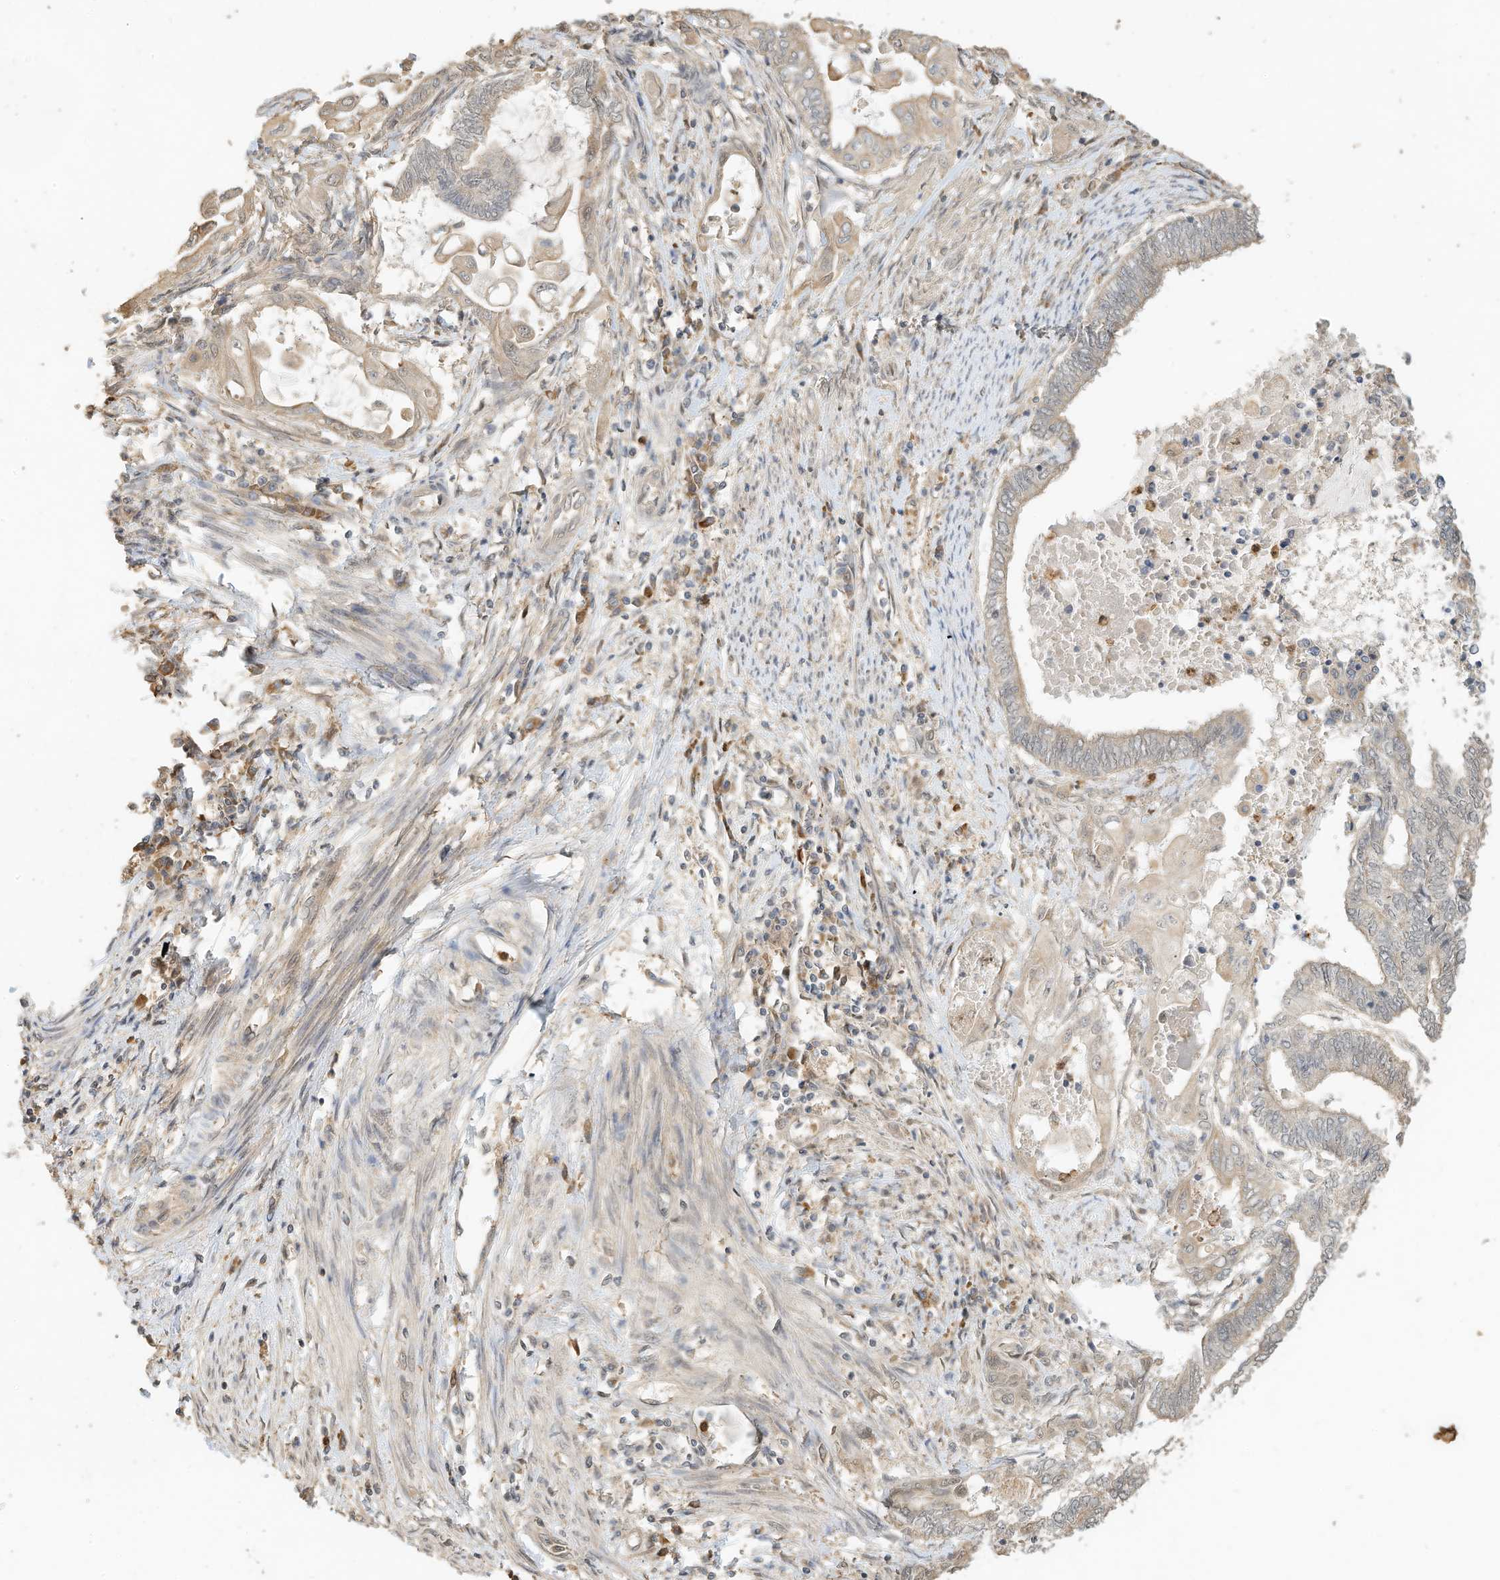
{"staining": {"intensity": "weak", "quantity": "25%-75%", "location": "cytoplasmic/membranous"}, "tissue": "endometrial cancer", "cell_type": "Tumor cells", "image_type": "cancer", "snomed": [{"axis": "morphology", "description": "Adenocarcinoma, NOS"}, {"axis": "topography", "description": "Uterus"}, {"axis": "topography", "description": "Endometrium"}], "caption": "This is a histology image of immunohistochemistry (IHC) staining of adenocarcinoma (endometrial), which shows weak positivity in the cytoplasmic/membranous of tumor cells.", "gene": "OFD1", "patient": {"sex": "female", "age": 70}}